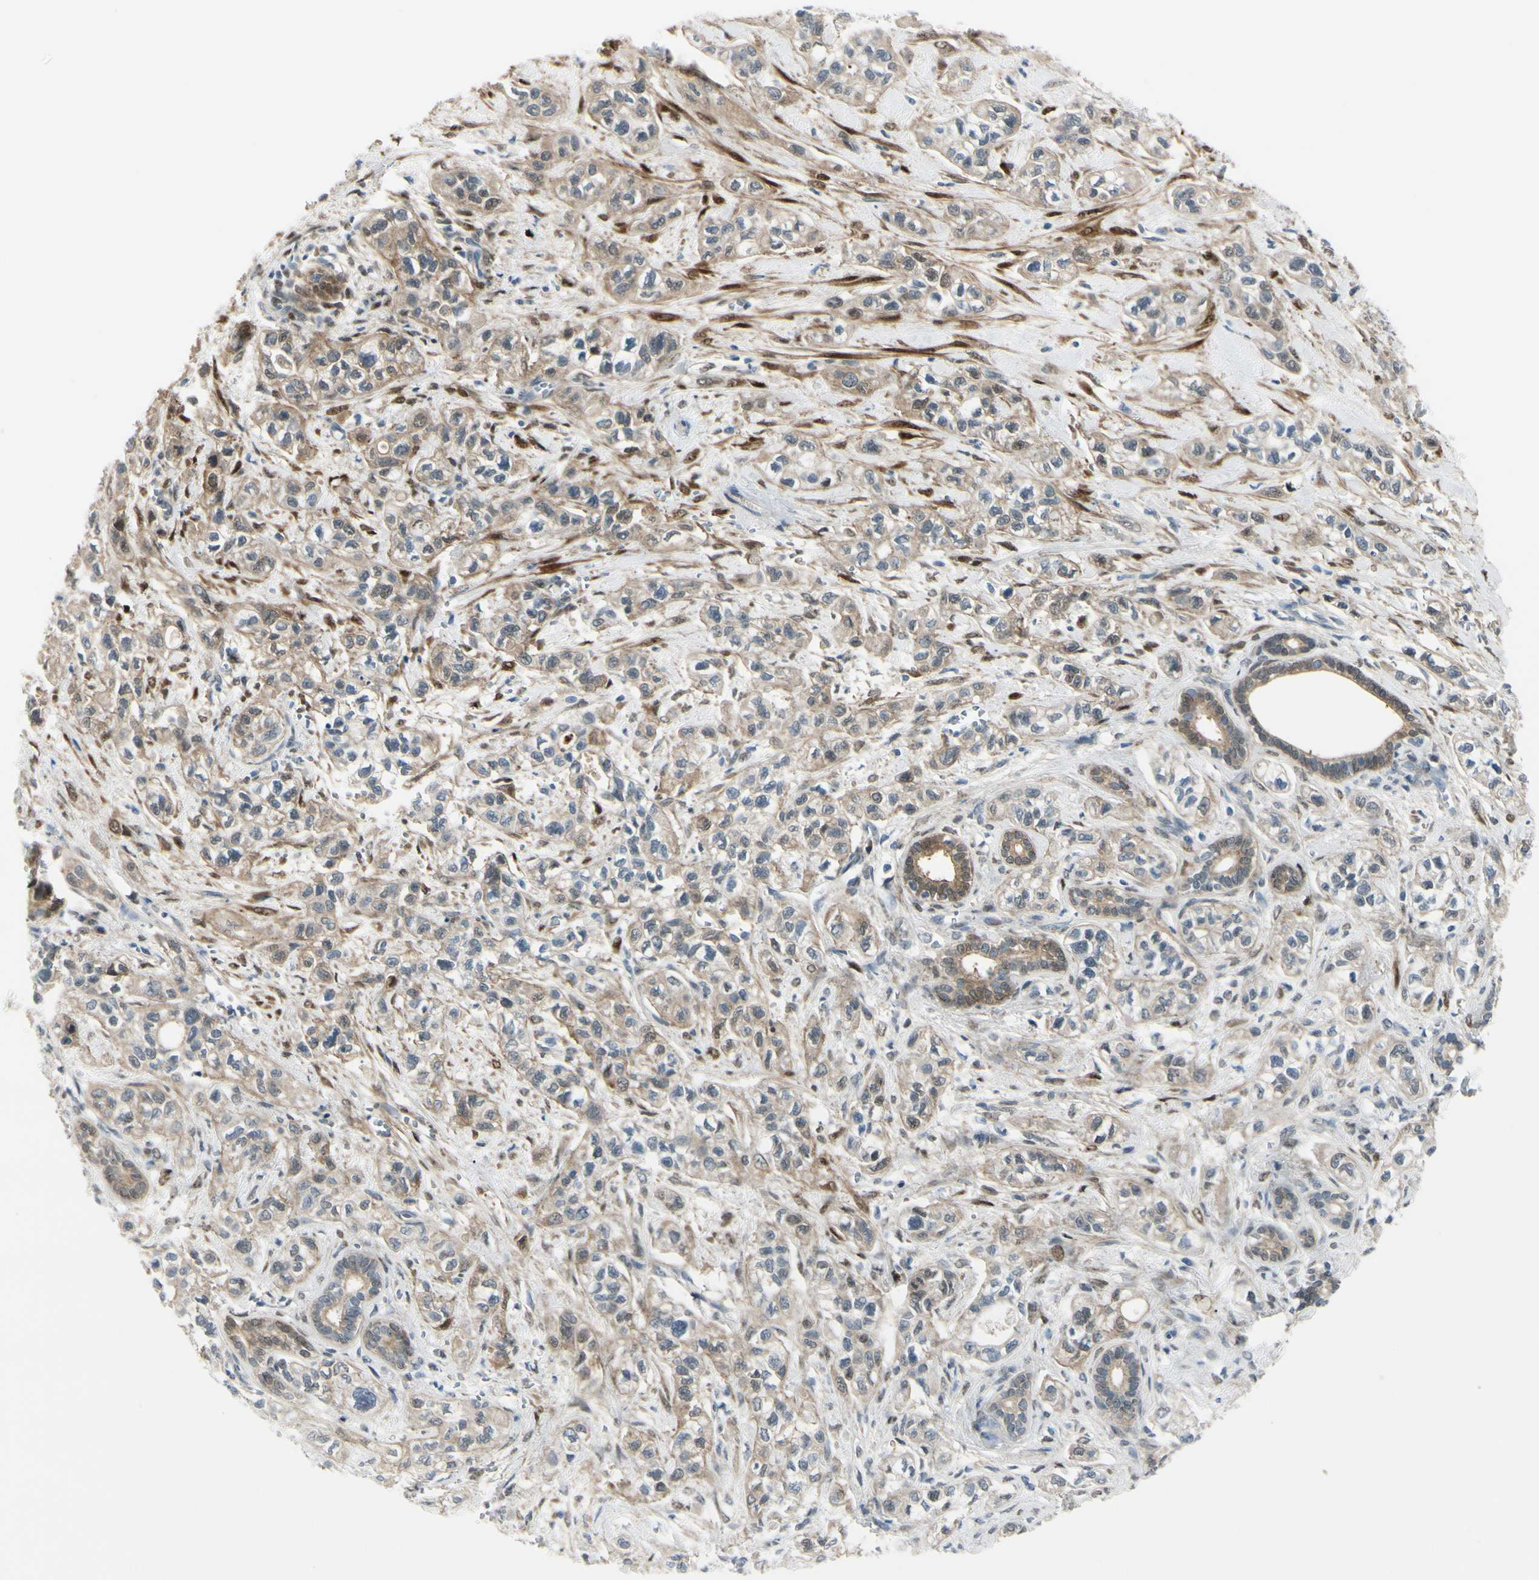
{"staining": {"intensity": "weak", "quantity": "25%-75%", "location": "cytoplasmic/membranous"}, "tissue": "pancreatic cancer", "cell_type": "Tumor cells", "image_type": "cancer", "snomed": [{"axis": "morphology", "description": "Adenocarcinoma, NOS"}, {"axis": "topography", "description": "Pancreas"}], "caption": "Weak cytoplasmic/membranous expression for a protein is appreciated in about 25%-75% of tumor cells of pancreatic adenocarcinoma using immunohistochemistry (IHC).", "gene": "FHL2", "patient": {"sex": "male", "age": 74}}